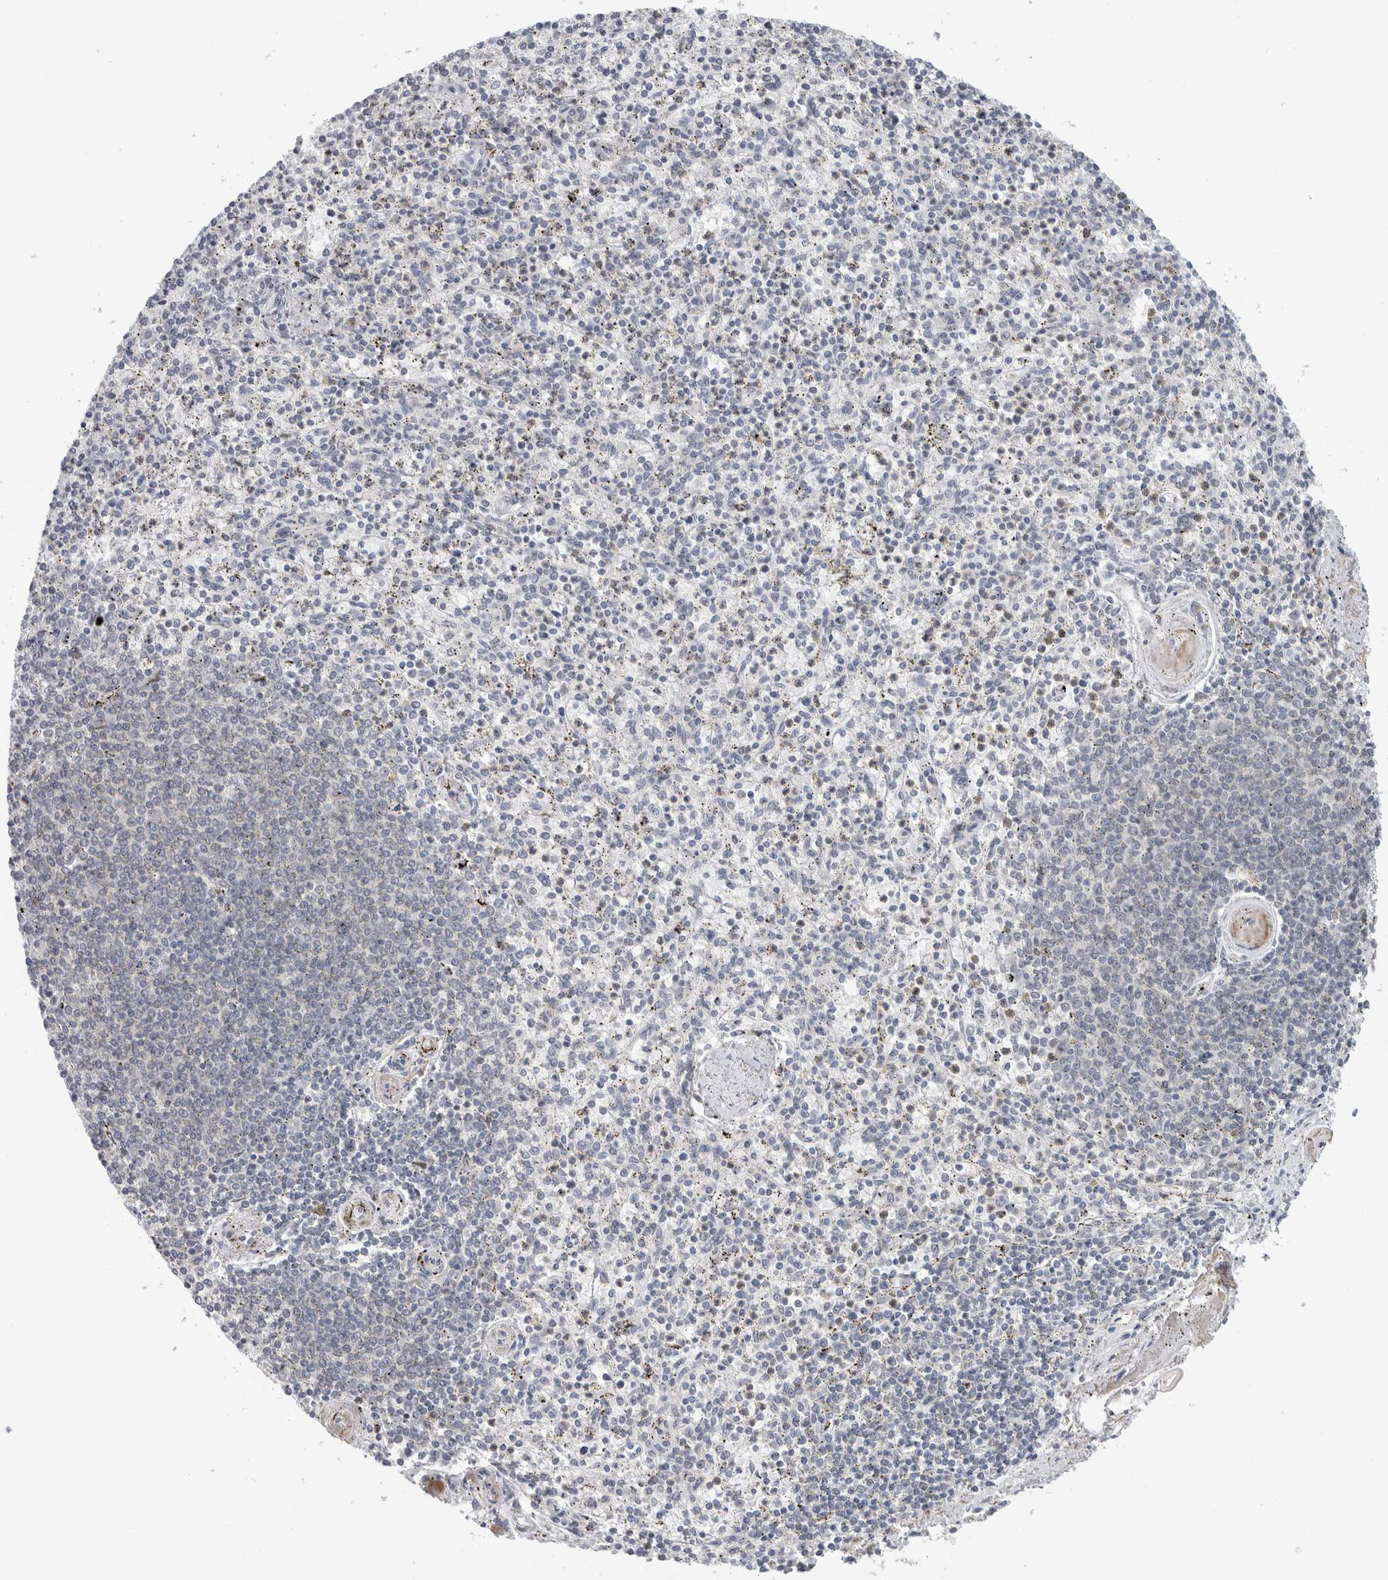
{"staining": {"intensity": "negative", "quantity": "none", "location": "none"}, "tissue": "spleen", "cell_type": "Cells in red pulp", "image_type": "normal", "snomed": [{"axis": "morphology", "description": "Normal tissue, NOS"}, {"axis": "topography", "description": "Spleen"}], "caption": "This photomicrograph is of normal spleen stained with IHC to label a protein in brown with the nuclei are counter-stained blue. There is no expression in cells in red pulp.", "gene": "ZNF770", "patient": {"sex": "male", "age": 72}}